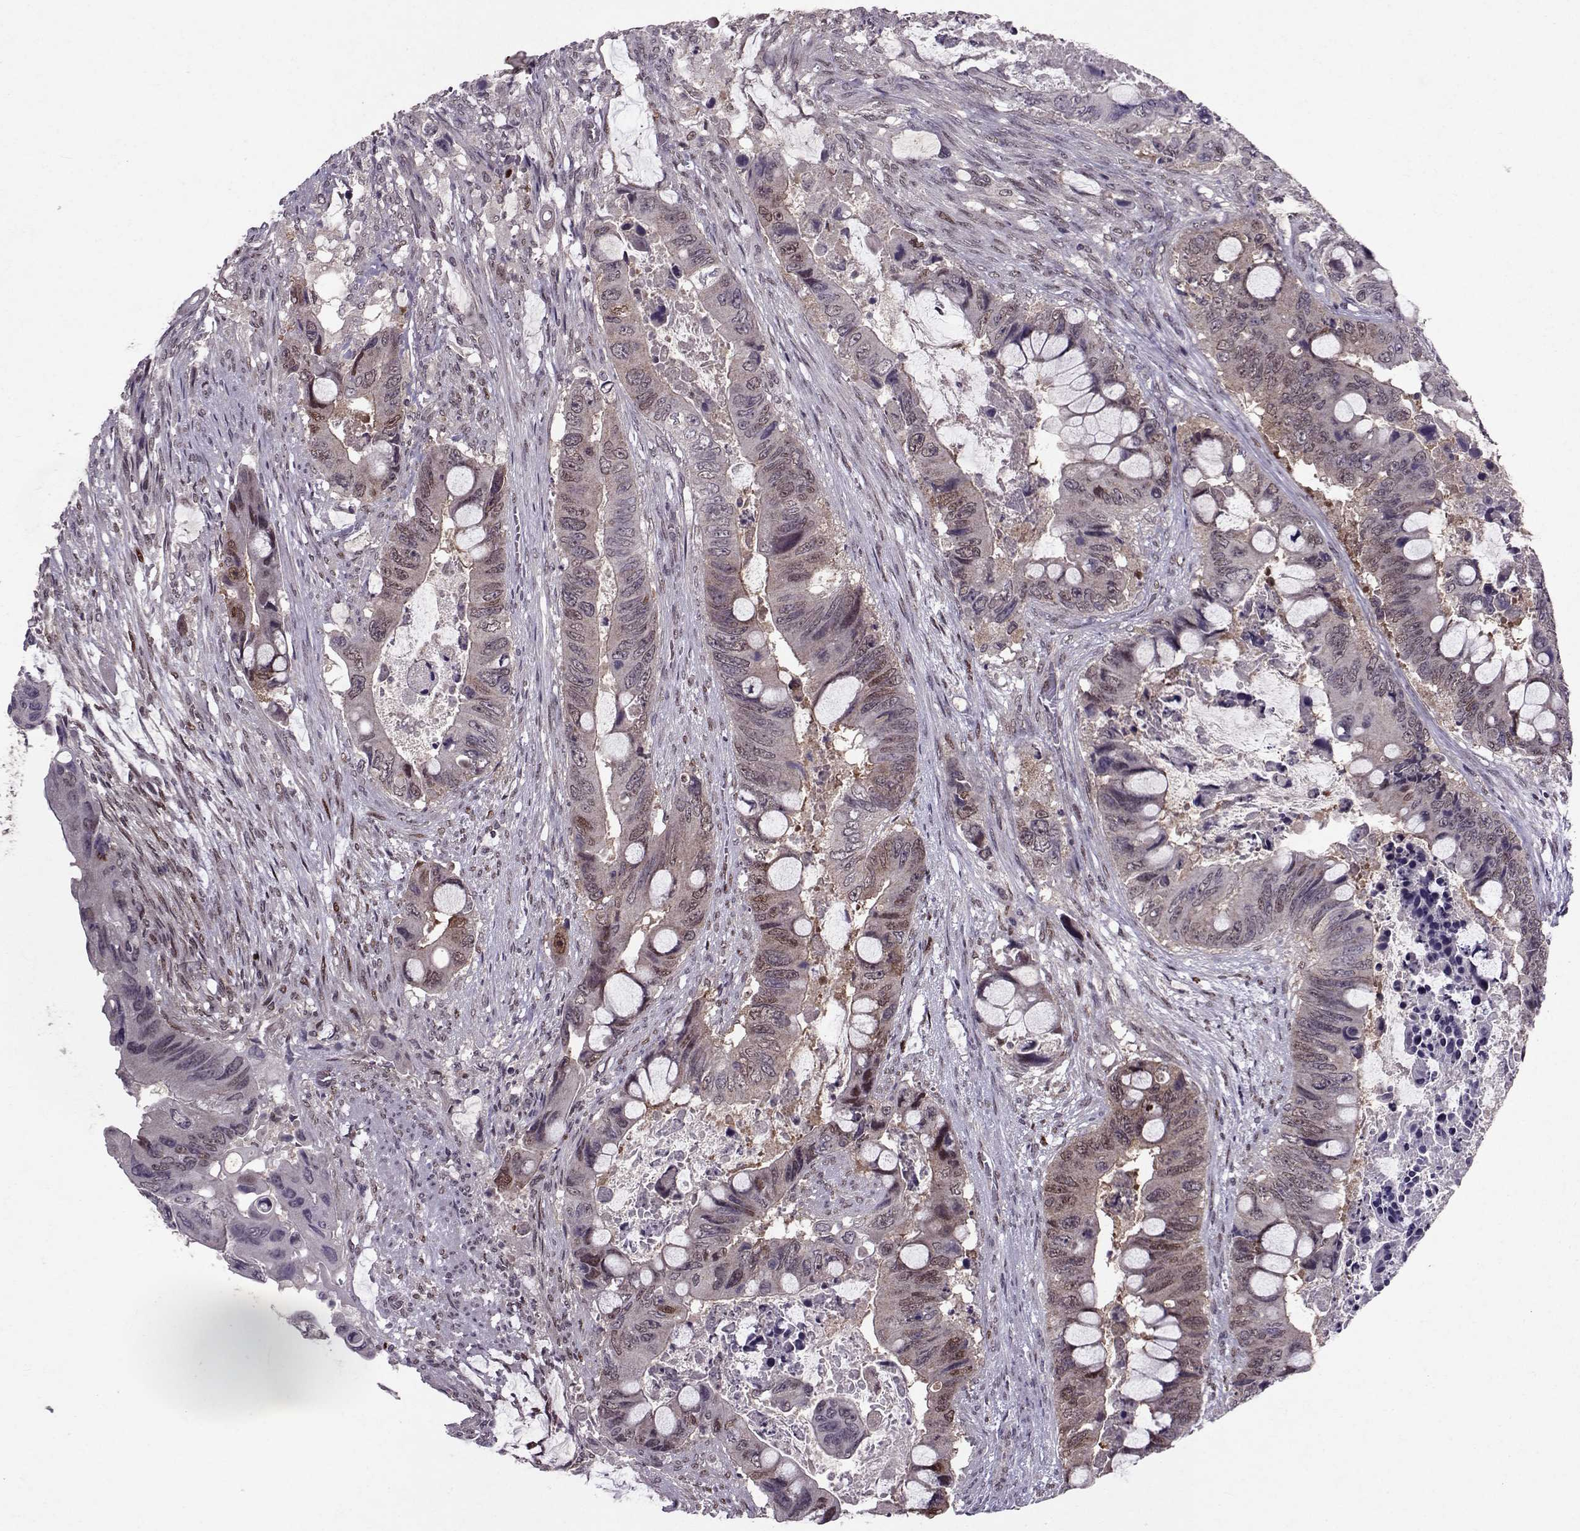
{"staining": {"intensity": "weak", "quantity": "<25%", "location": "nuclear"}, "tissue": "colorectal cancer", "cell_type": "Tumor cells", "image_type": "cancer", "snomed": [{"axis": "morphology", "description": "Adenocarcinoma, NOS"}, {"axis": "topography", "description": "Rectum"}], "caption": "There is no significant expression in tumor cells of colorectal cancer. Nuclei are stained in blue.", "gene": "CDK4", "patient": {"sex": "male", "age": 63}}